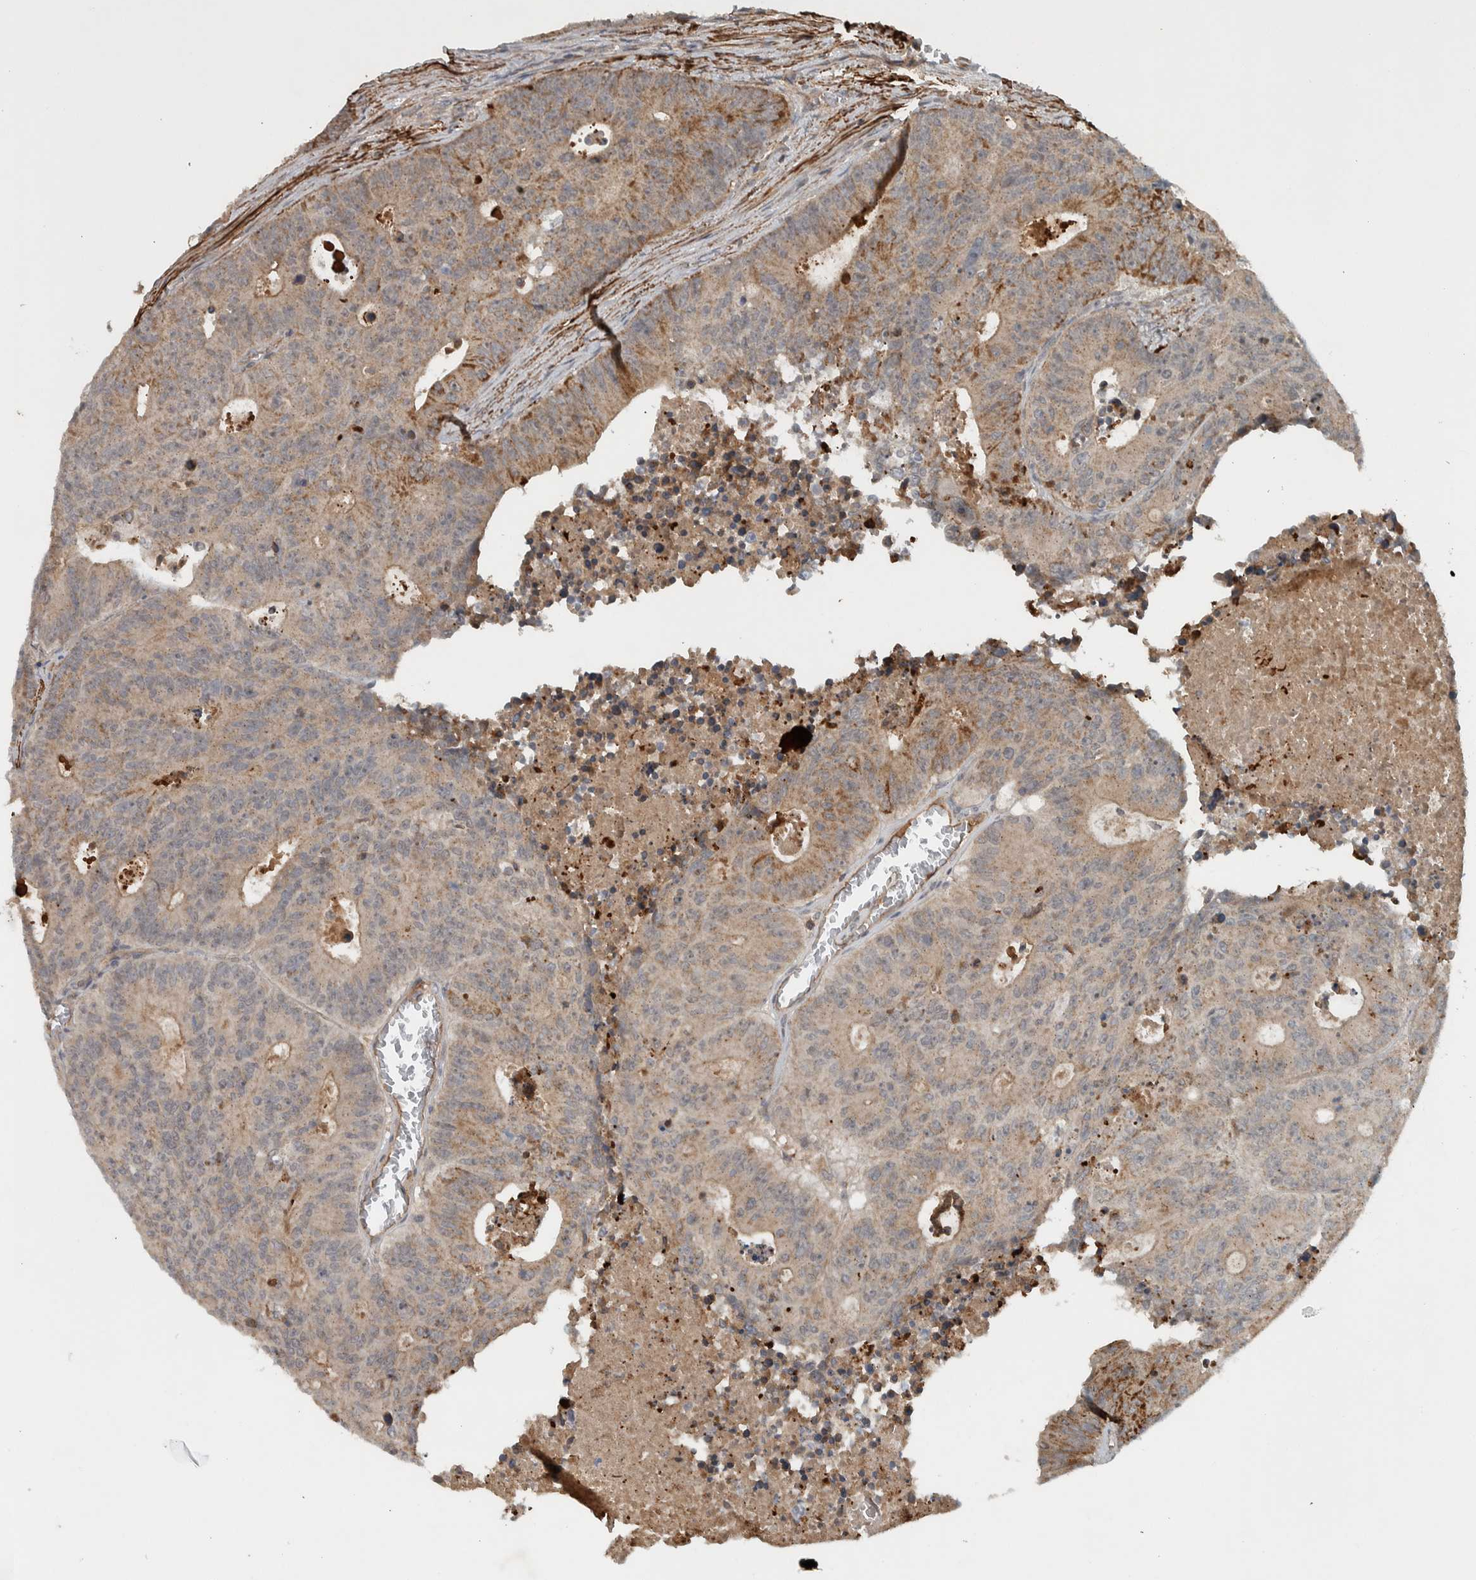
{"staining": {"intensity": "moderate", "quantity": "25%-75%", "location": "cytoplasmic/membranous"}, "tissue": "colorectal cancer", "cell_type": "Tumor cells", "image_type": "cancer", "snomed": [{"axis": "morphology", "description": "Adenocarcinoma, NOS"}, {"axis": "topography", "description": "Colon"}], "caption": "Colorectal cancer stained for a protein reveals moderate cytoplasmic/membranous positivity in tumor cells. (brown staining indicates protein expression, while blue staining denotes nuclei).", "gene": "LBHD1", "patient": {"sex": "male", "age": 87}}